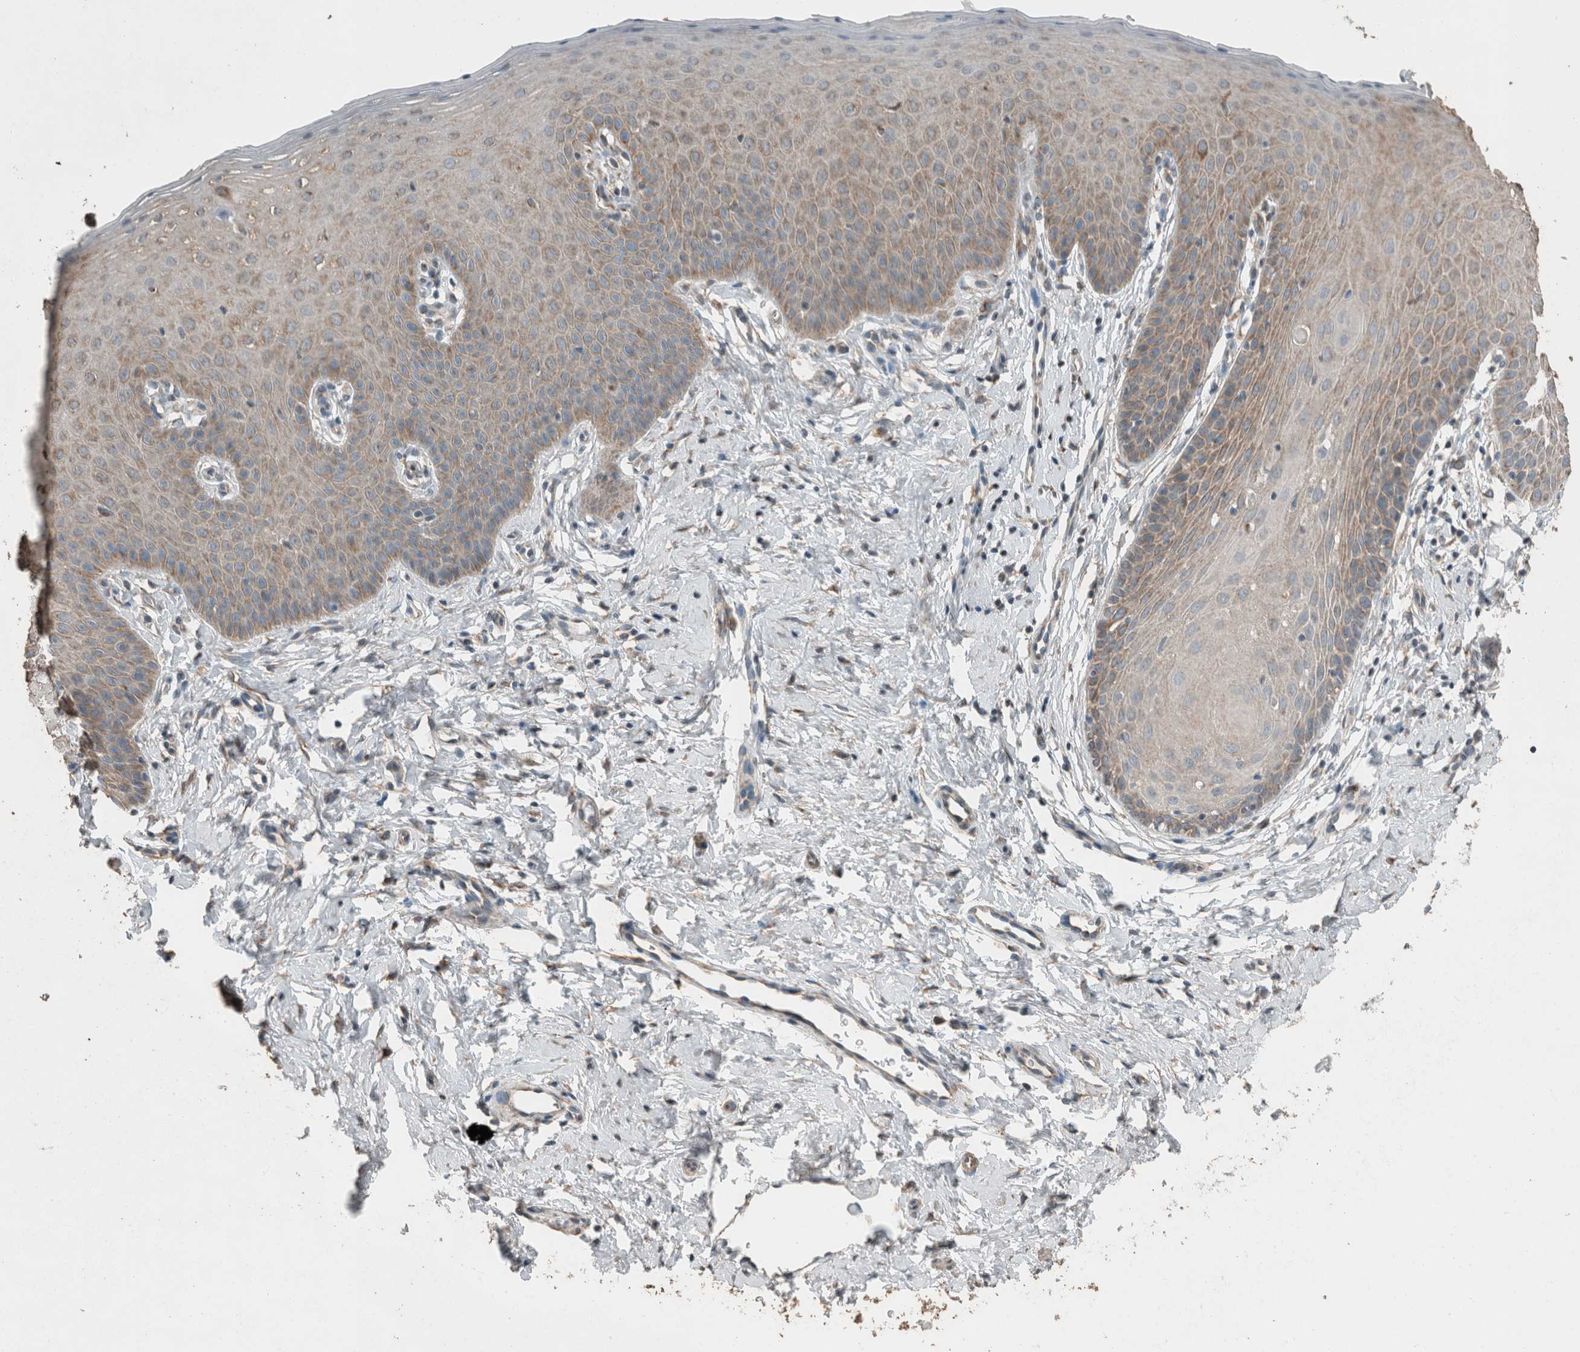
{"staining": {"intensity": "weak", "quantity": "<25%", "location": "cytoplasmic/membranous"}, "tissue": "cervix", "cell_type": "Glandular cells", "image_type": "normal", "snomed": [{"axis": "morphology", "description": "Normal tissue, NOS"}, {"axis": "topography", "description": "Cervix"}], "caption": "IHC micrograph of benign cervix: human cervix stained with DAB shows no significant protein expression in glandular cells. Nuclei are stained in blue.", "gene": "ACVR2B", "patient": {"sex": "female", "age": 36}}